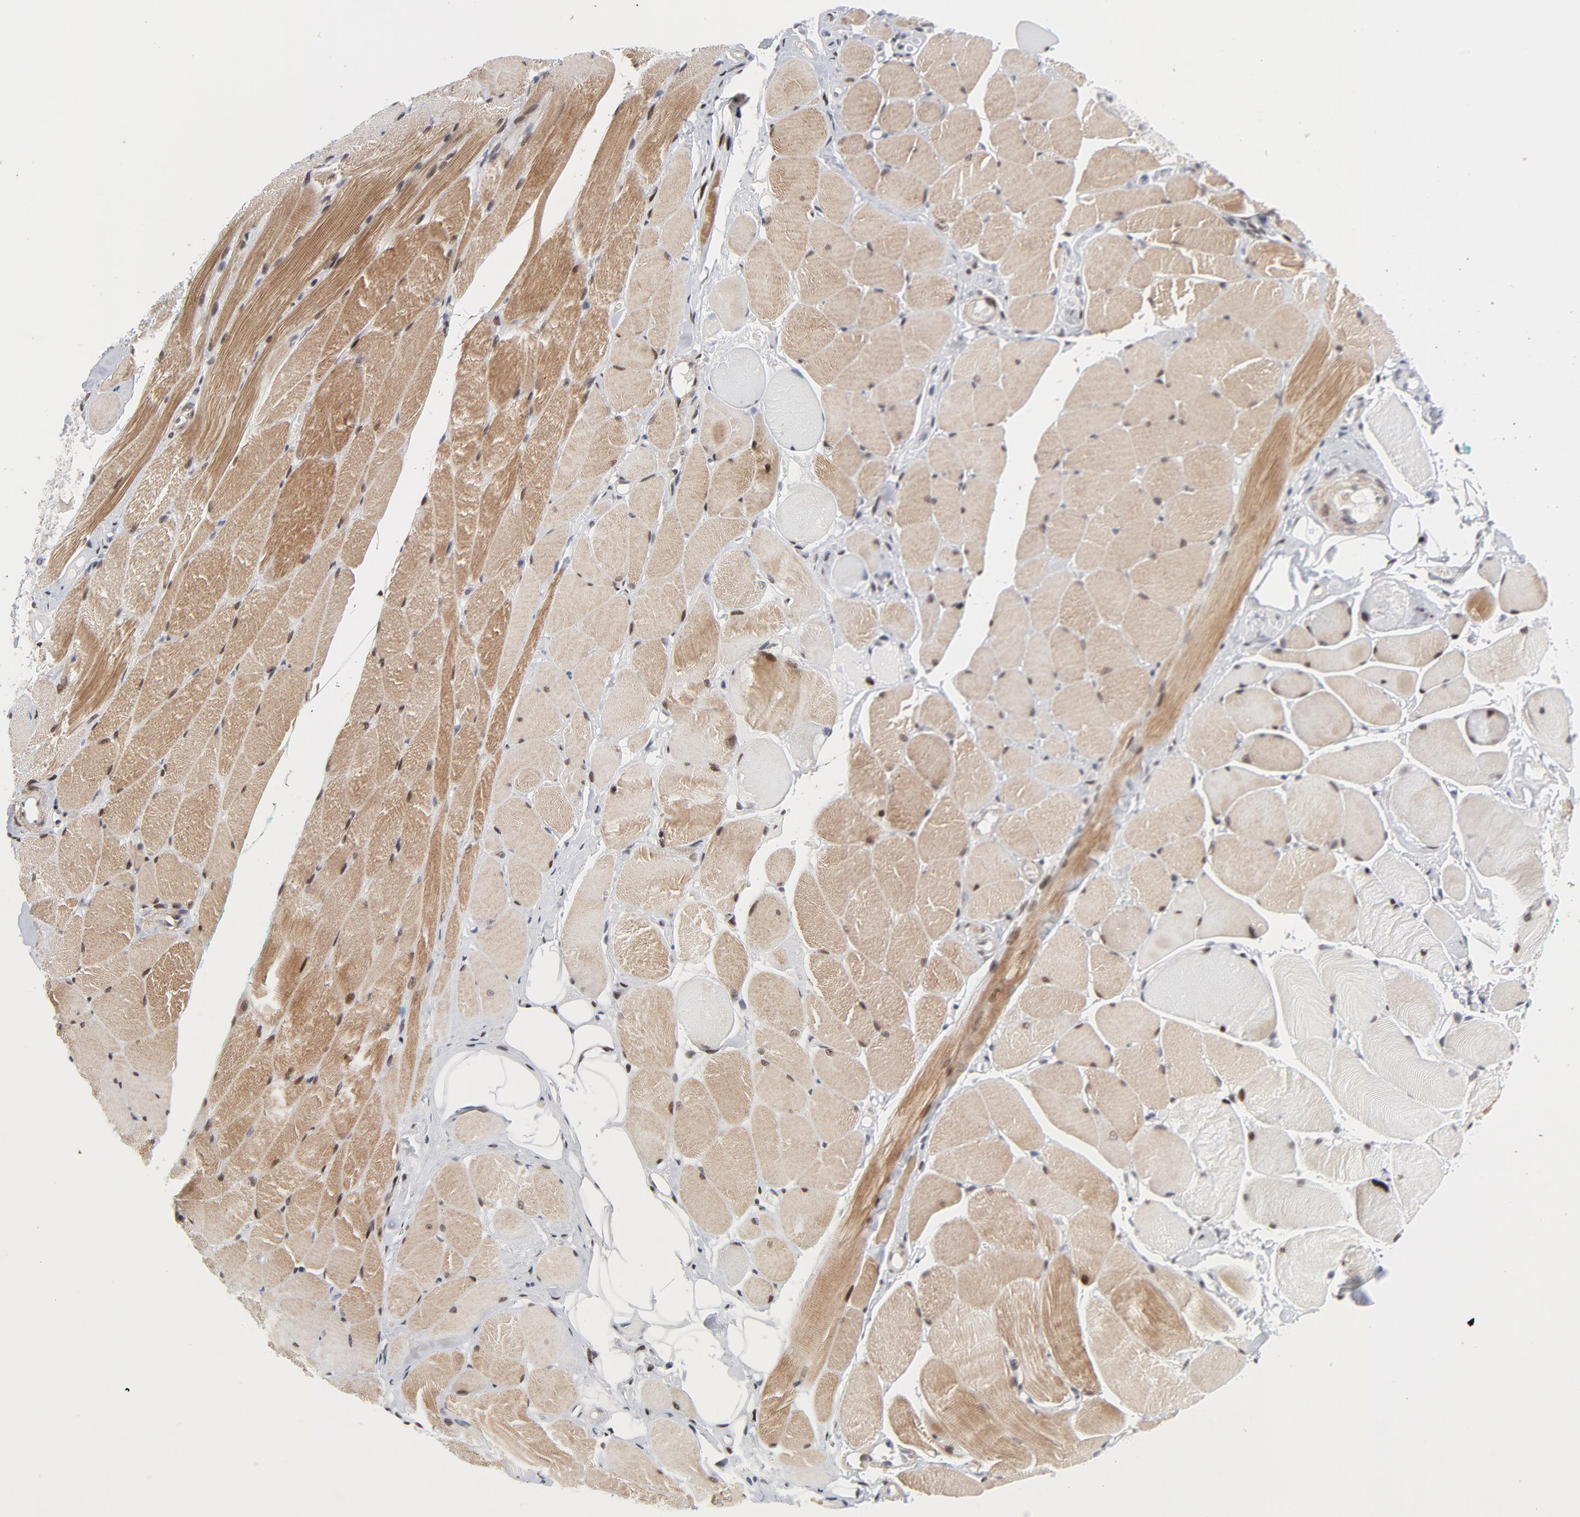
{"staining": {"intensity": "moderate", "quantity": "25%-75%", "location": "cytoplasmic/membranous,nuclear"}, "tissue": "skeletal muscle", "cell_type": "Myocytes", "image_type": "normal", "snomed": [{"axis": "morphology", "description": "Normal tissue, NOS"}, {"axis": "topography", "description": "Skeletal muscle"}, {"axis": "topography", "description": "Peripheral nerve tissue"}], "caption": "This micrograph shows unremarkable skeletal muscle stained with immunohistochemistry (IHC) to label a protein in brown. The cytoplasmic/membranous,nuclear of myocytes show moderate positivity for the protein. Nuclei are counter-stained blue.", "gene": "NFIC", "patient": {"sex": "female", "age": 84}}